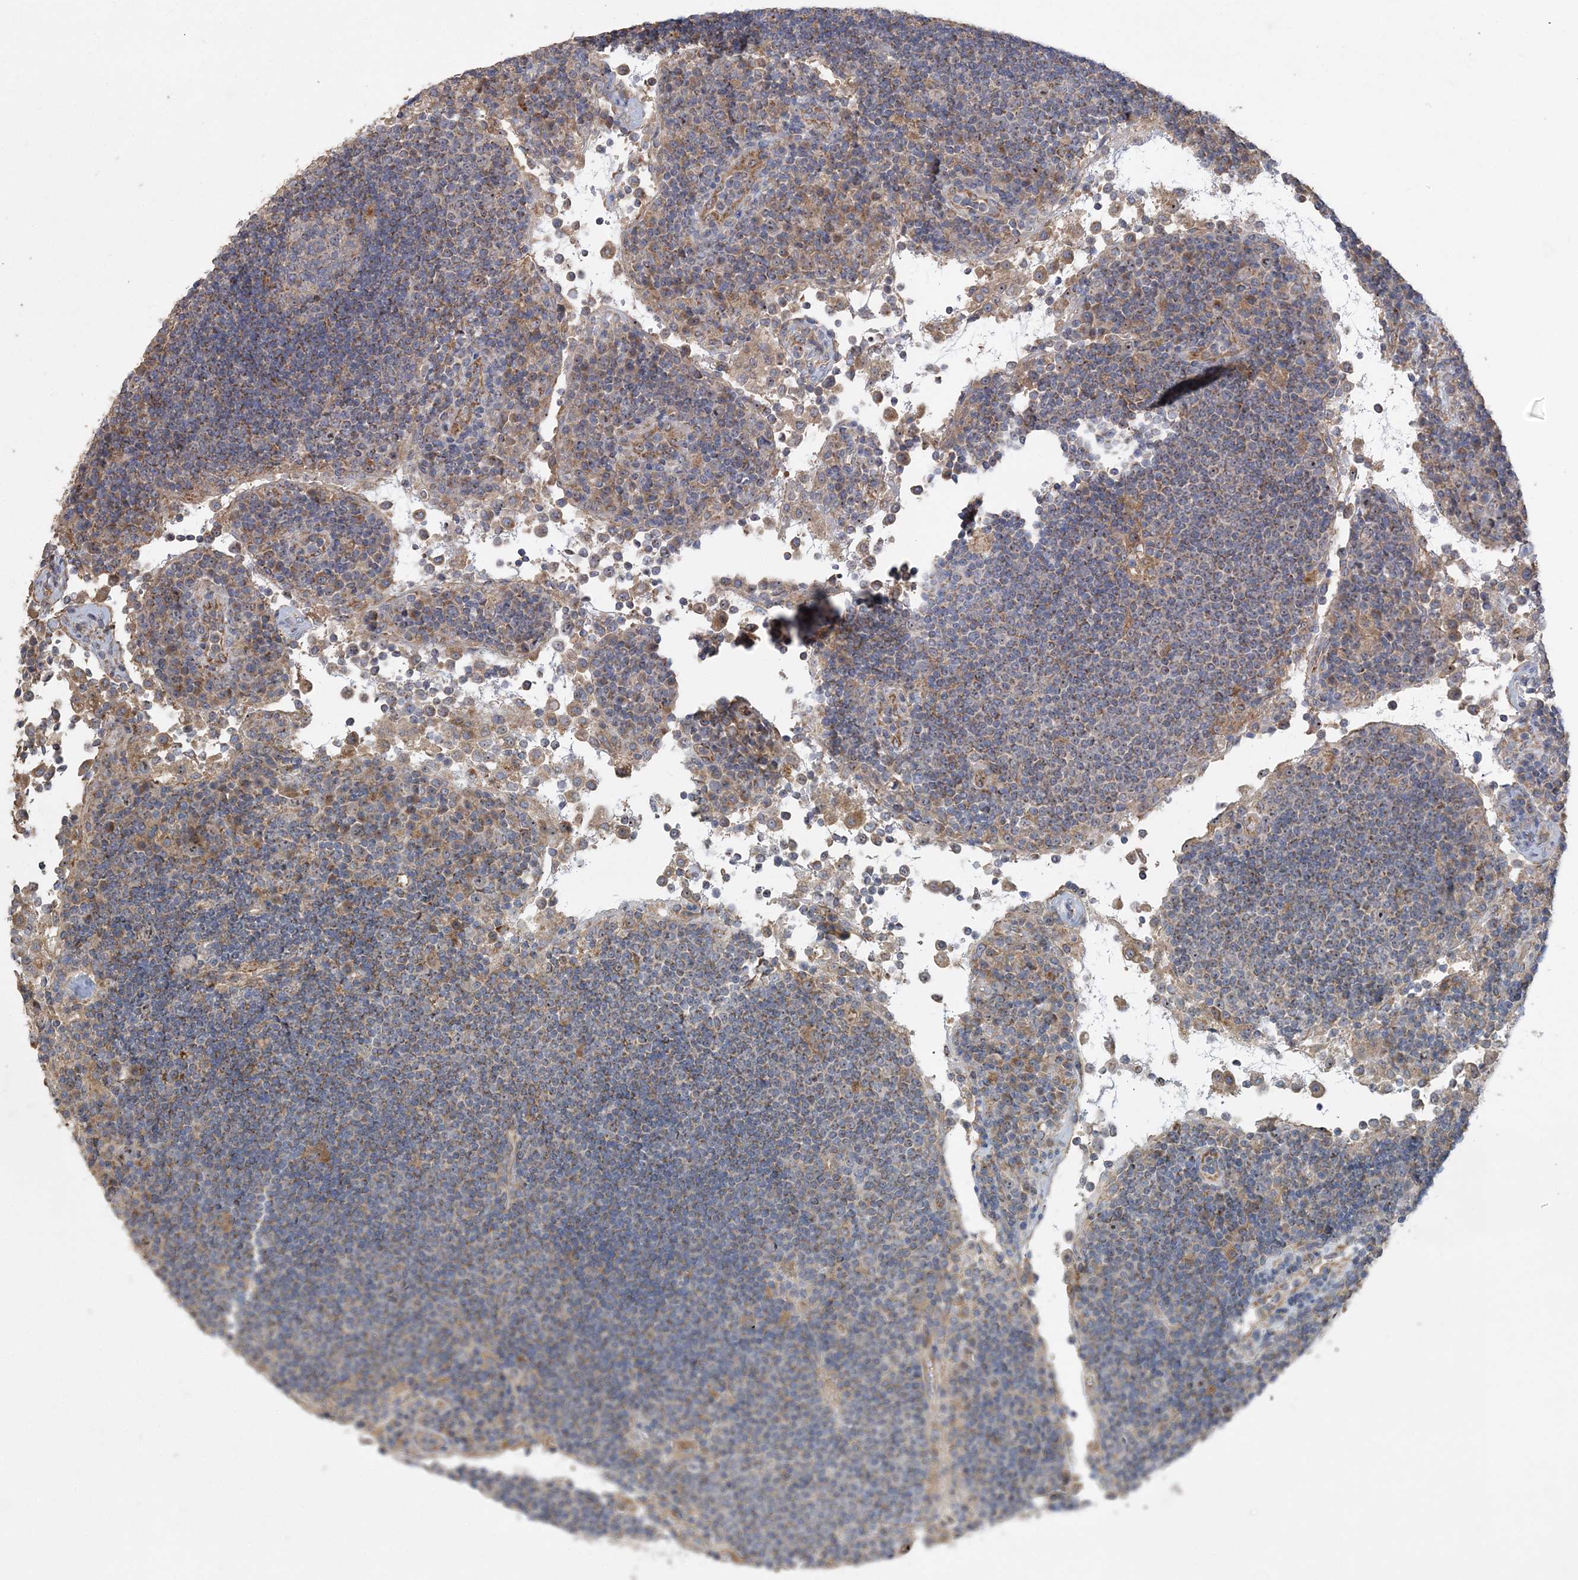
{"staining": {"intensity": "negative", "quantity": "none", "location": "none"}, "tissue": "lymph node", "cell_type": "Germinal center cells", "image_type": "normal", "snomed": [{"axis": "morphology", "description": "Normal tissue, NOS"}, {"axis": "topography", "description": "Lymph node"}], "caption": "The photomicrograph reveals no staining of germinal center cells in unremarkable lymph node.", "gene": "FEZ2", "patient": {"sex": "female", "age": 53}}